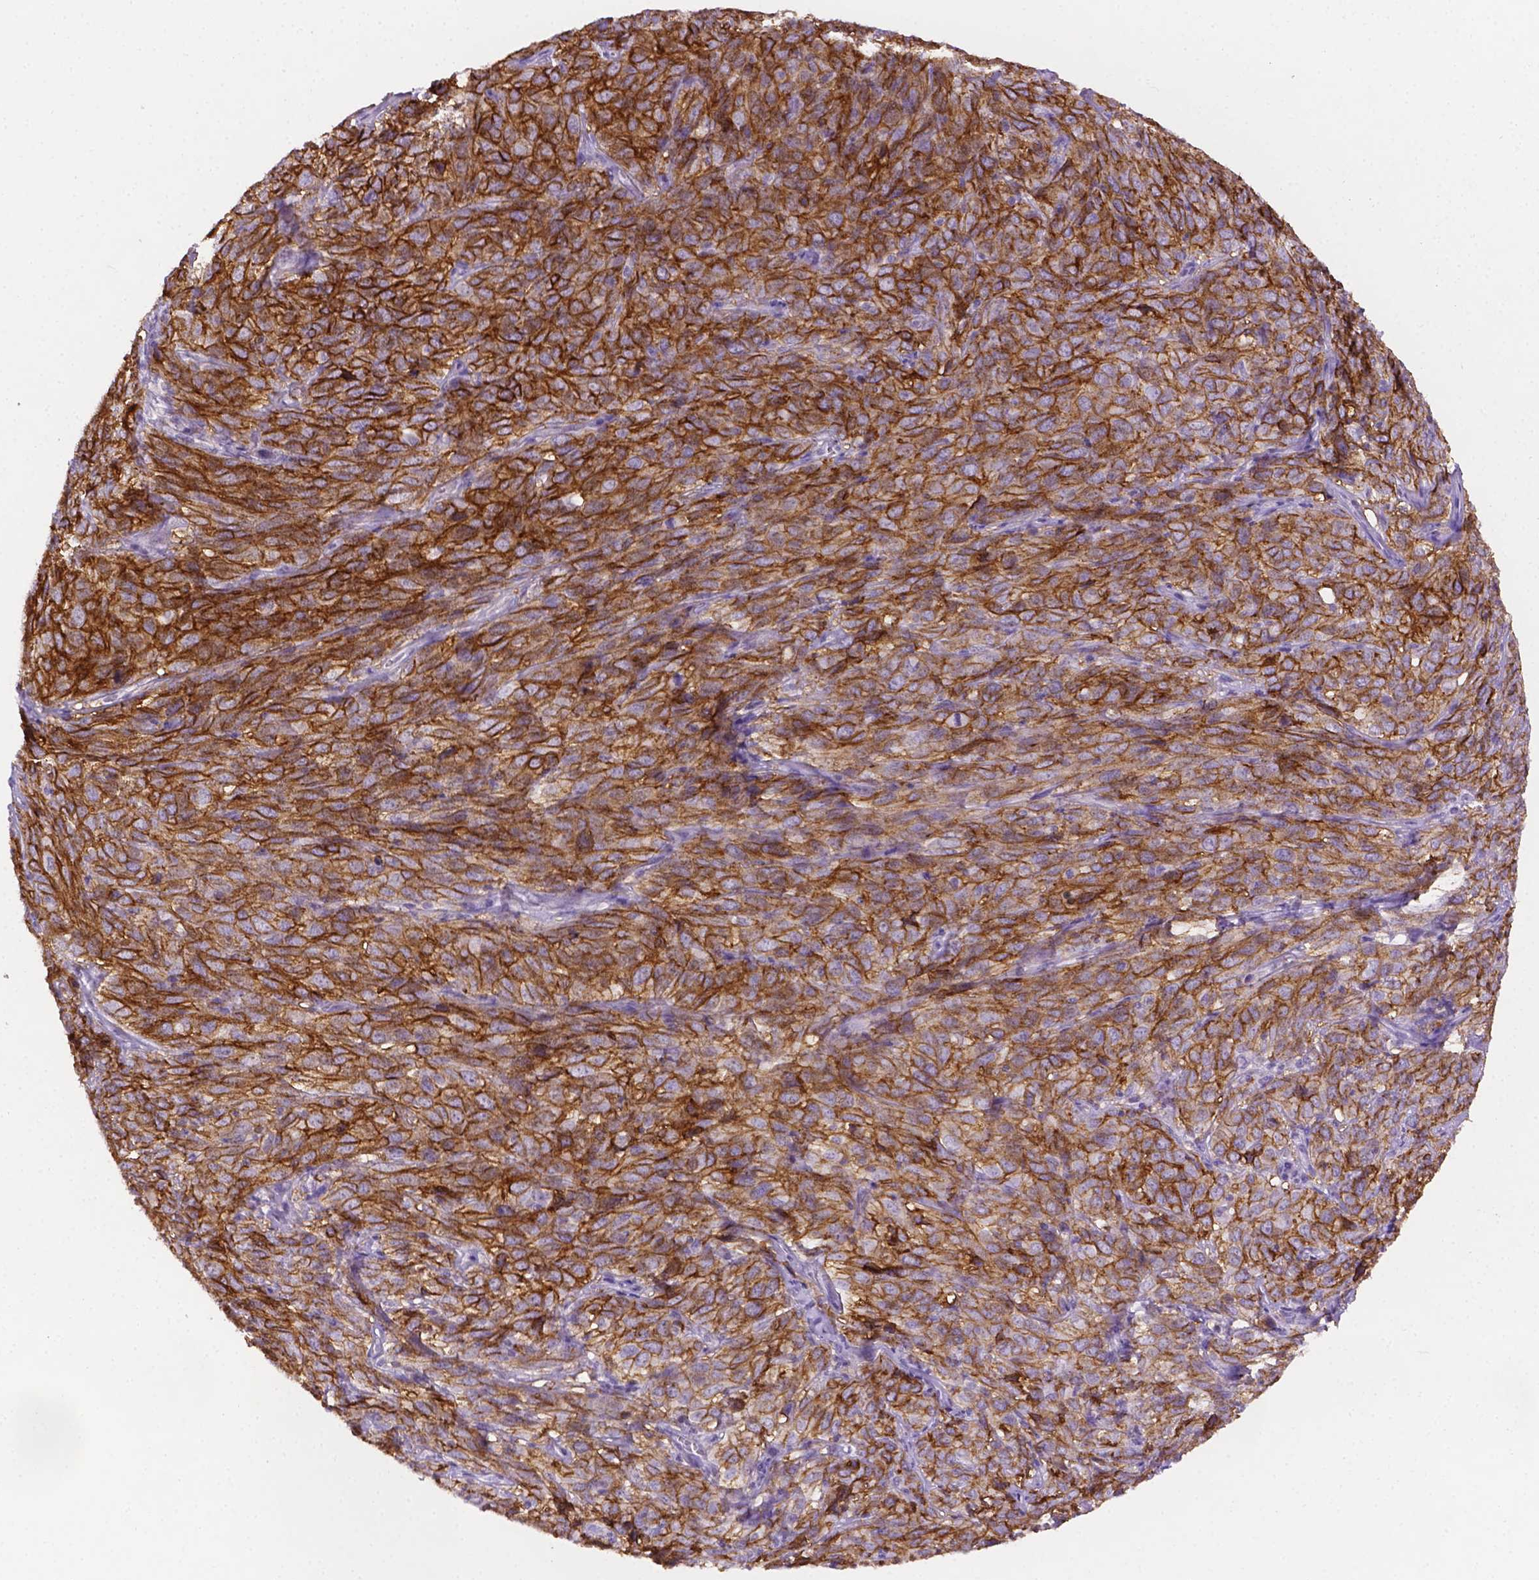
{"staining": {"intensity": "strong", "quantity": ">75%", "location": "cytoplasmic/membranous"}, "tissue": "cervical cancer", "cell_type": "Tumor cells", "image_type": "cancer", "snomed": [{"axis": "morphology", "description": "Squamous cell carcinoma, NOS"}, {"axis": "topography", "description": "Cervix"}], "caption": "About >75% of tumor cells in cervical cancer reveal strong cytoplasmic/membranous protein expression as visualized by brown immunohistochemical staining.", "gene": "TACSTD2", "patient": {"sex": "female", "age": 51}}